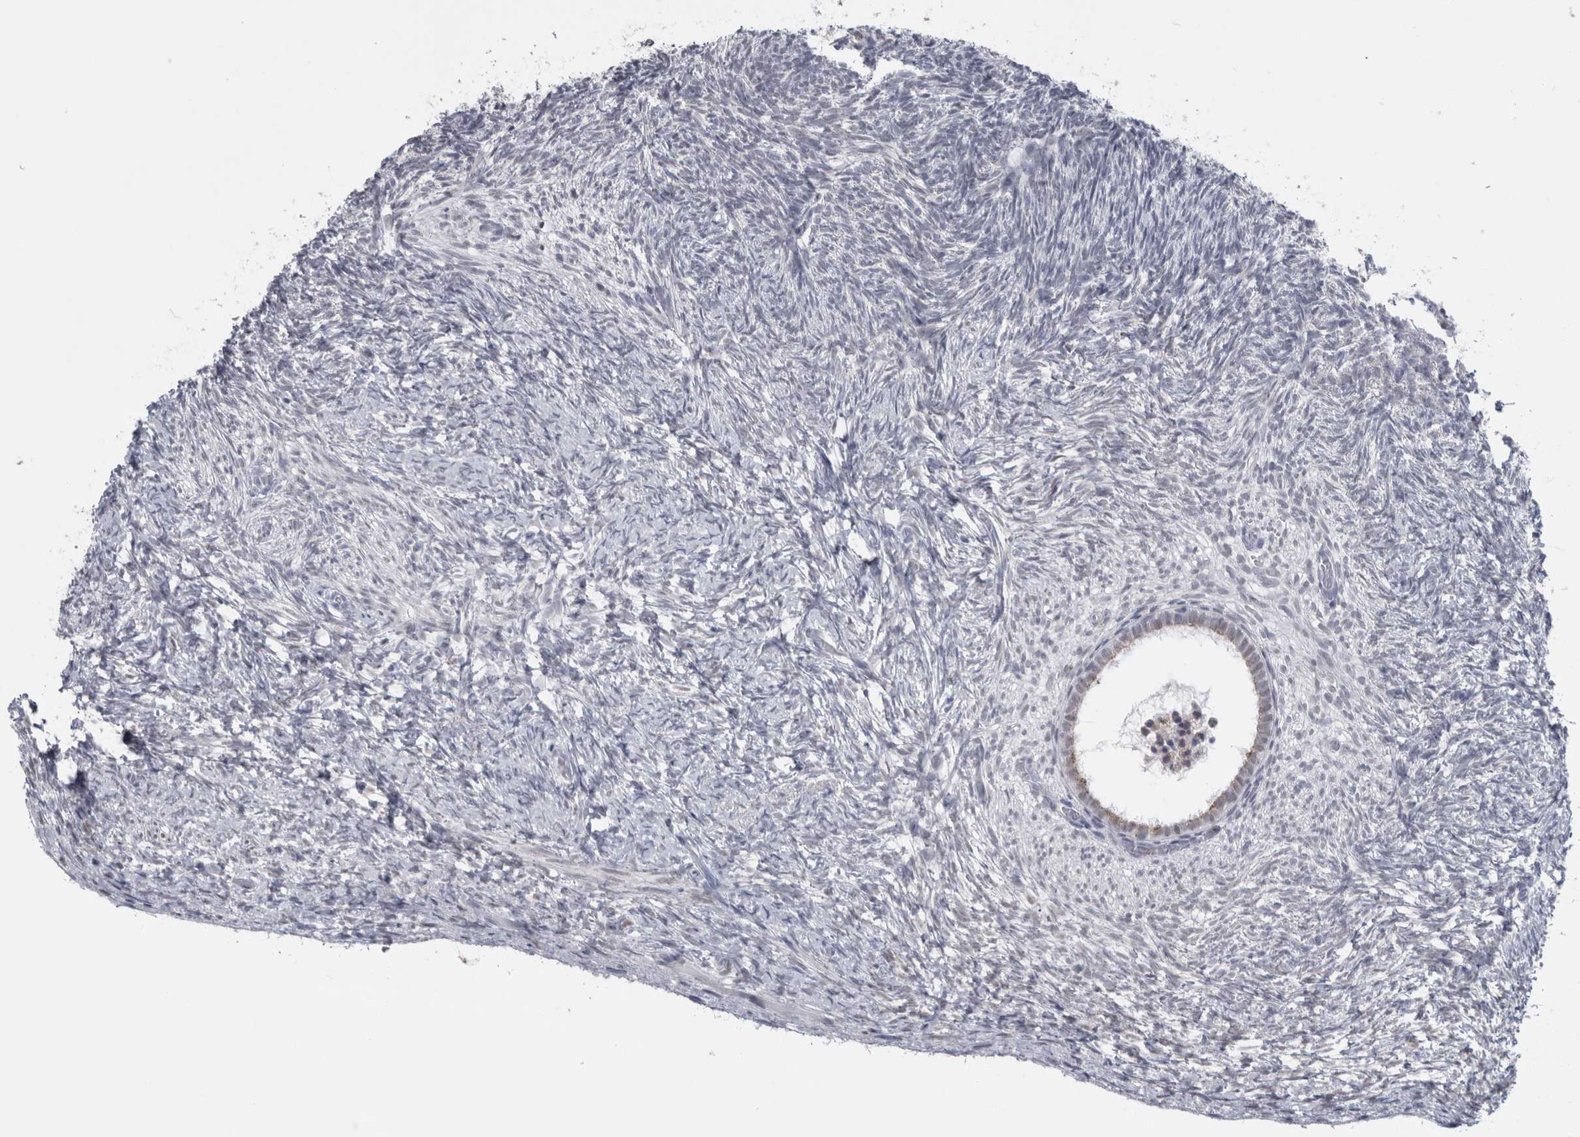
{"staining": {"intensity": "negative", "quantity": "none", "location": "none"}, "tissue": "ovary", "cell_type": "Follicle cells", "image_type": "normal", "snomed": [{"axis": "morphology", "description": "Normal tissue, NOS"}, {"axis": "topography", "description": "Ovary"}], "caption": "Immunohistochemistry (IHC) of benign human ovary shows no expression in follicle cells.", "gene": "PLIN1", "patient": {"sex": "female", "age": 34}}